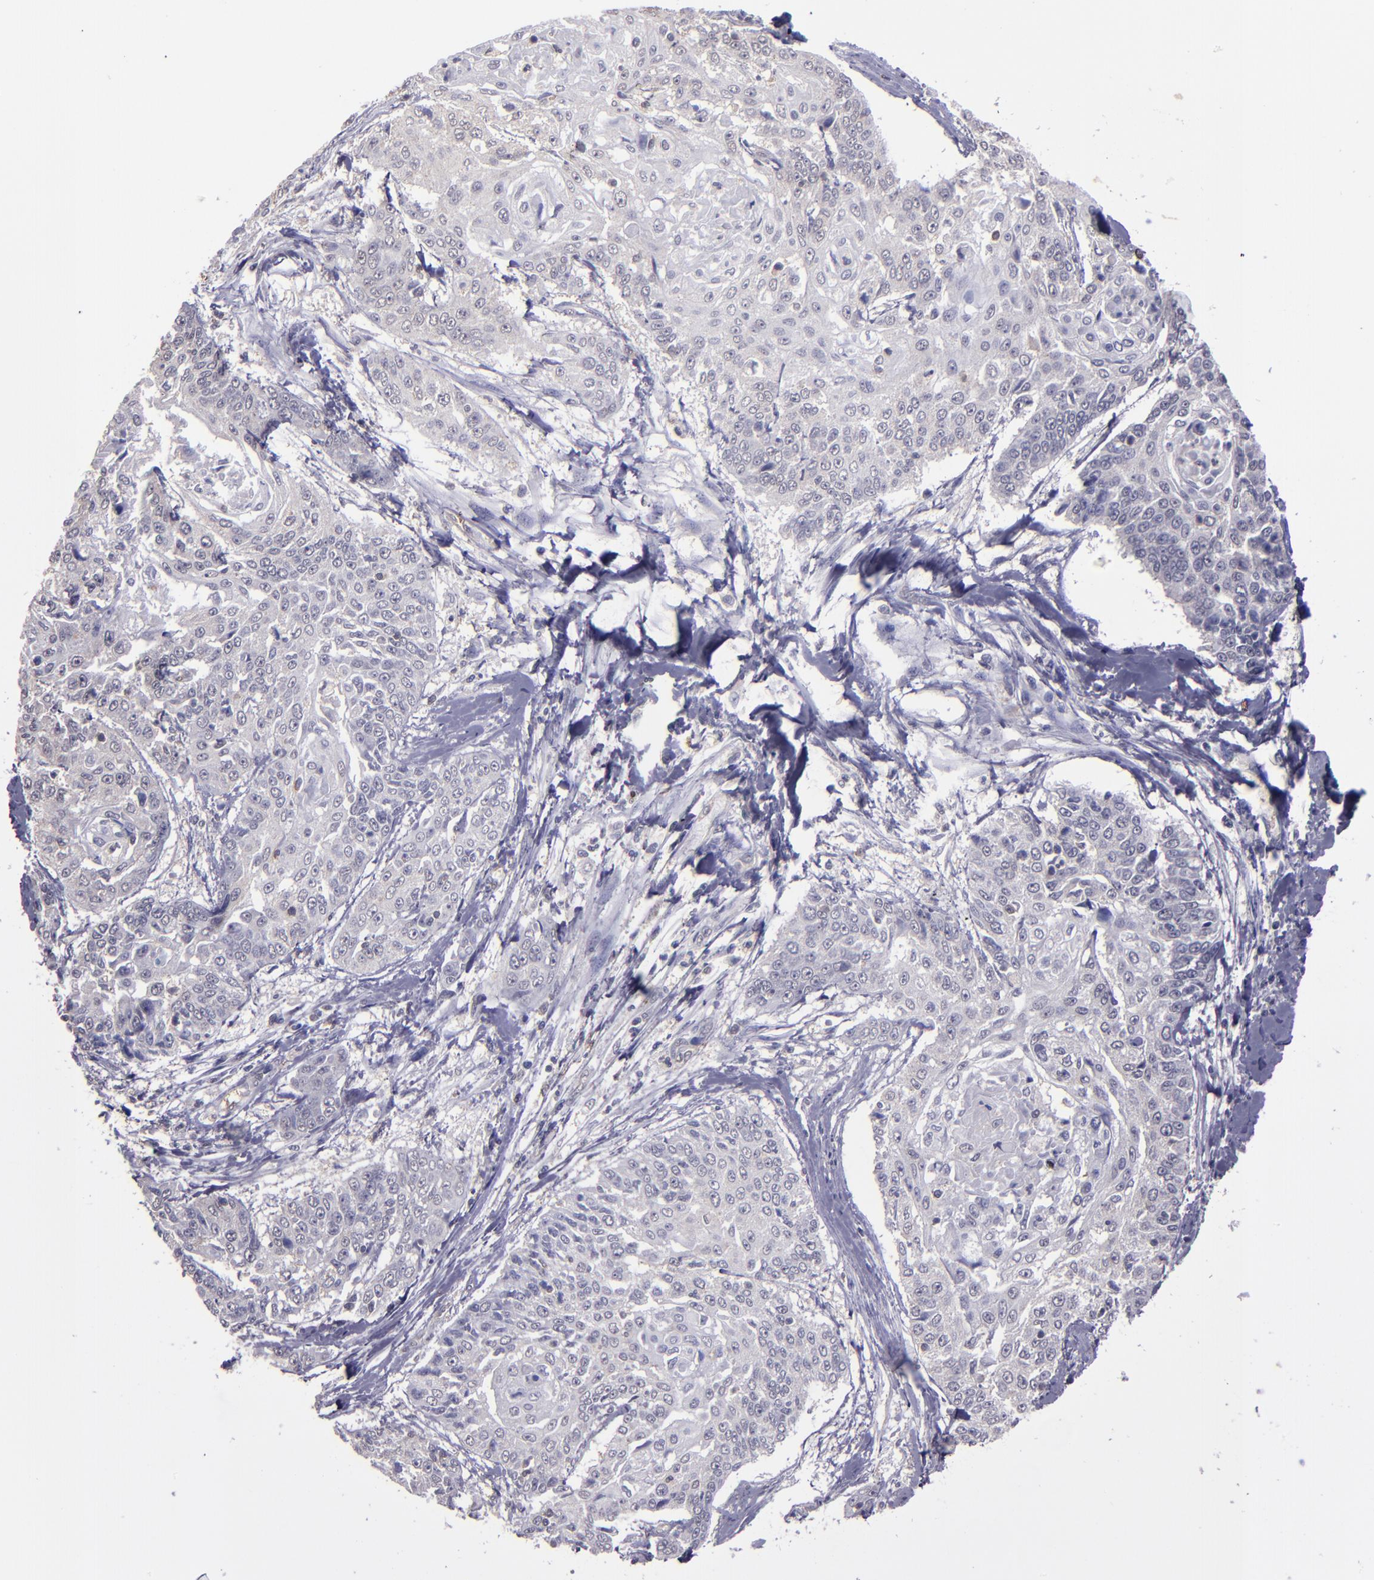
{"staining": {"intensity": "negative", "quantity": "none", "location": "none"}, "tissue": "cervical cancer", "cell_type": "Tumor cells", "image_type": "cancer", "snomed": [{"axis": "morphology", "description": "Squamous cell carcinoma, NOS"}, {"axis": "topography", "description": "Cervix"}], "caption": "Micrograph shows no protein expression in tumor cells of cervical squamous cell carcinoma tissue. (DAB (3,3'-diaminobenzidine) IHC visualized using brightfield microscopy, high magnification).", "gene": "CEBPE", "patient": {"sex": "female", "age": 64}}